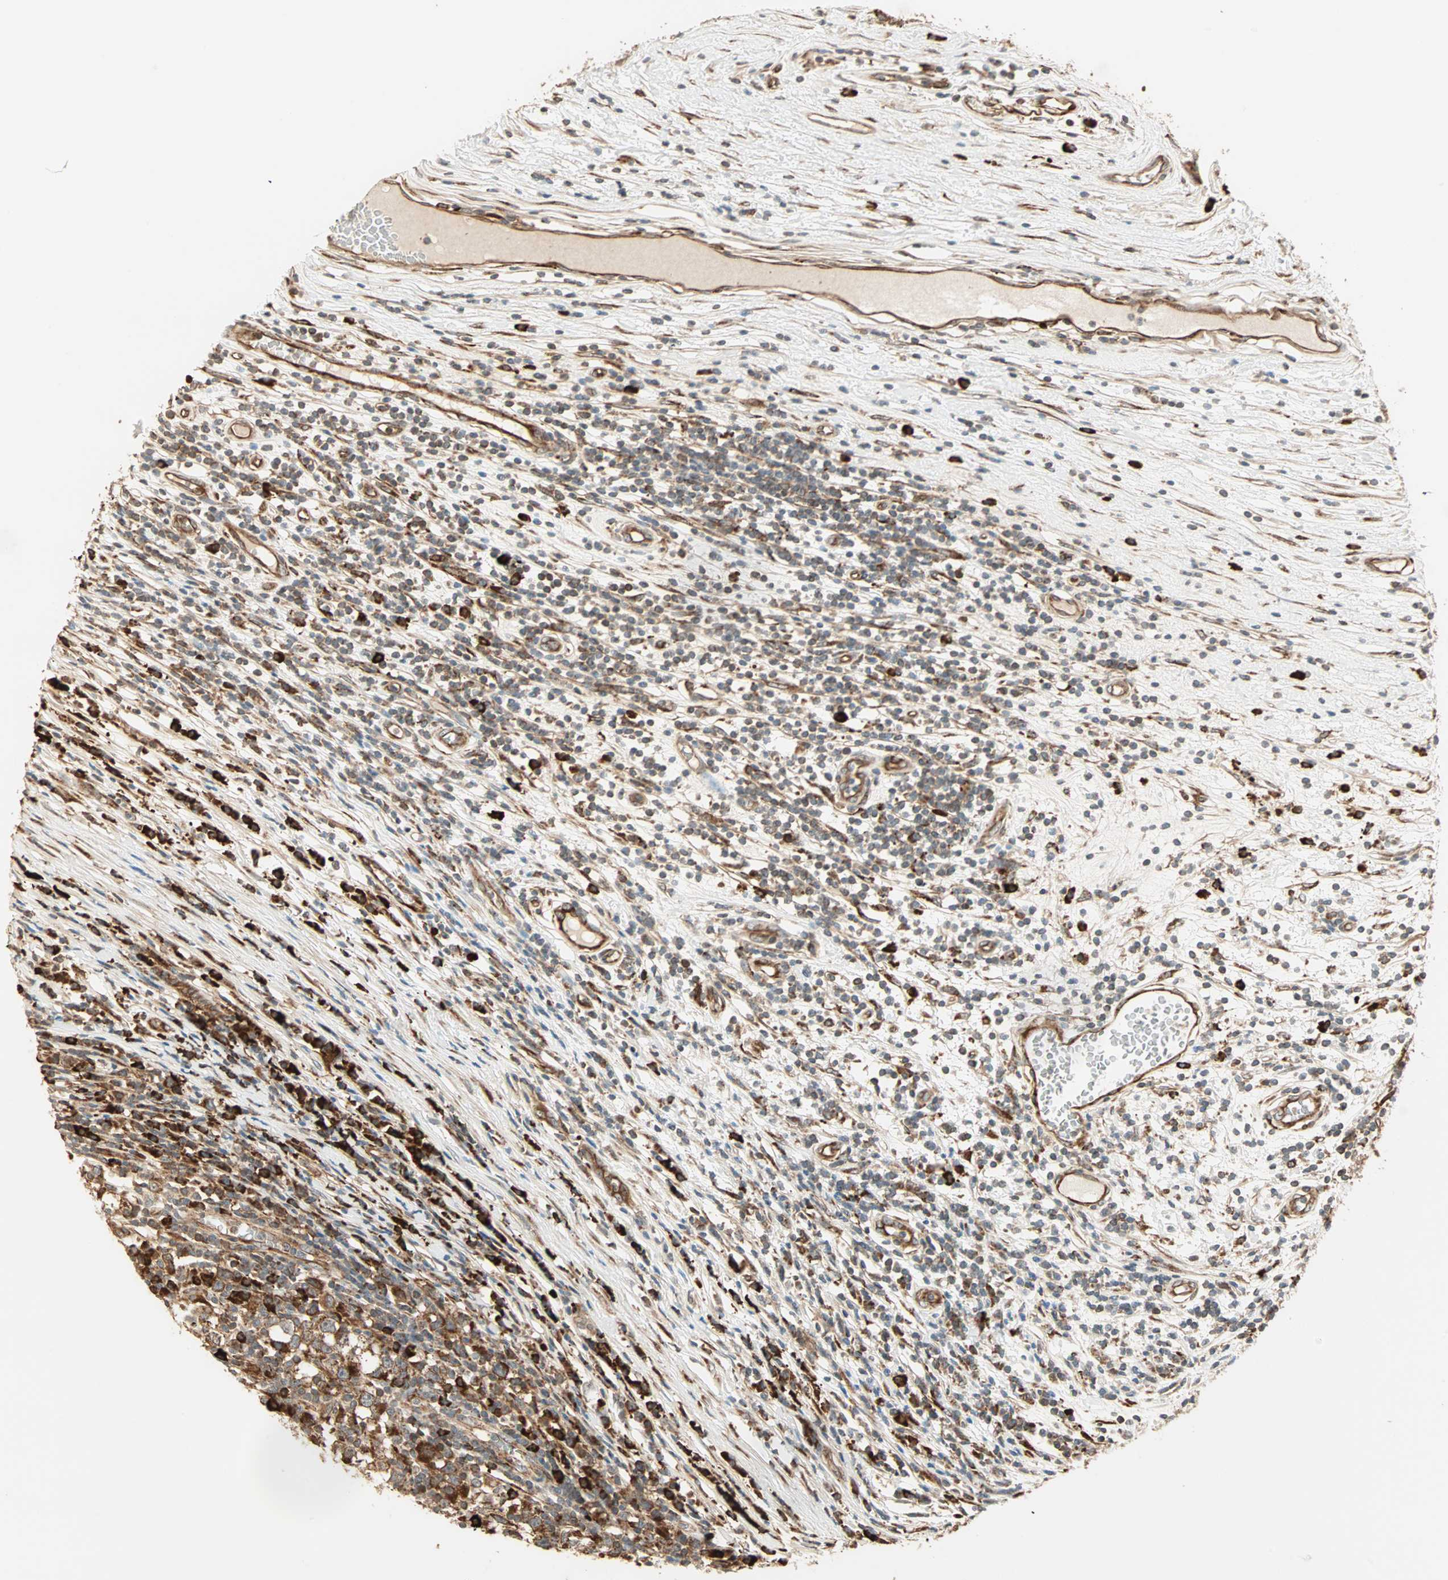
{"staining": {"intensity": "strong", "quantity": ">75%", "location": "cytoplasmic/membranous"}, "tissue": "testis cancer", "cell_type": "Tumor cells", "image_type": "cancer", "snomed": [{"axis": "morphology", "description": "Seminoma, NOS"}, {"axis": "topography", "description": "Testis"}], "caption": "Tumor cells display strong cytoplasmic/membranous staining in about >75% of cells in testis cancer.", "gene": "P4HA1", "patient": {"sex": "male", "age": 65}}